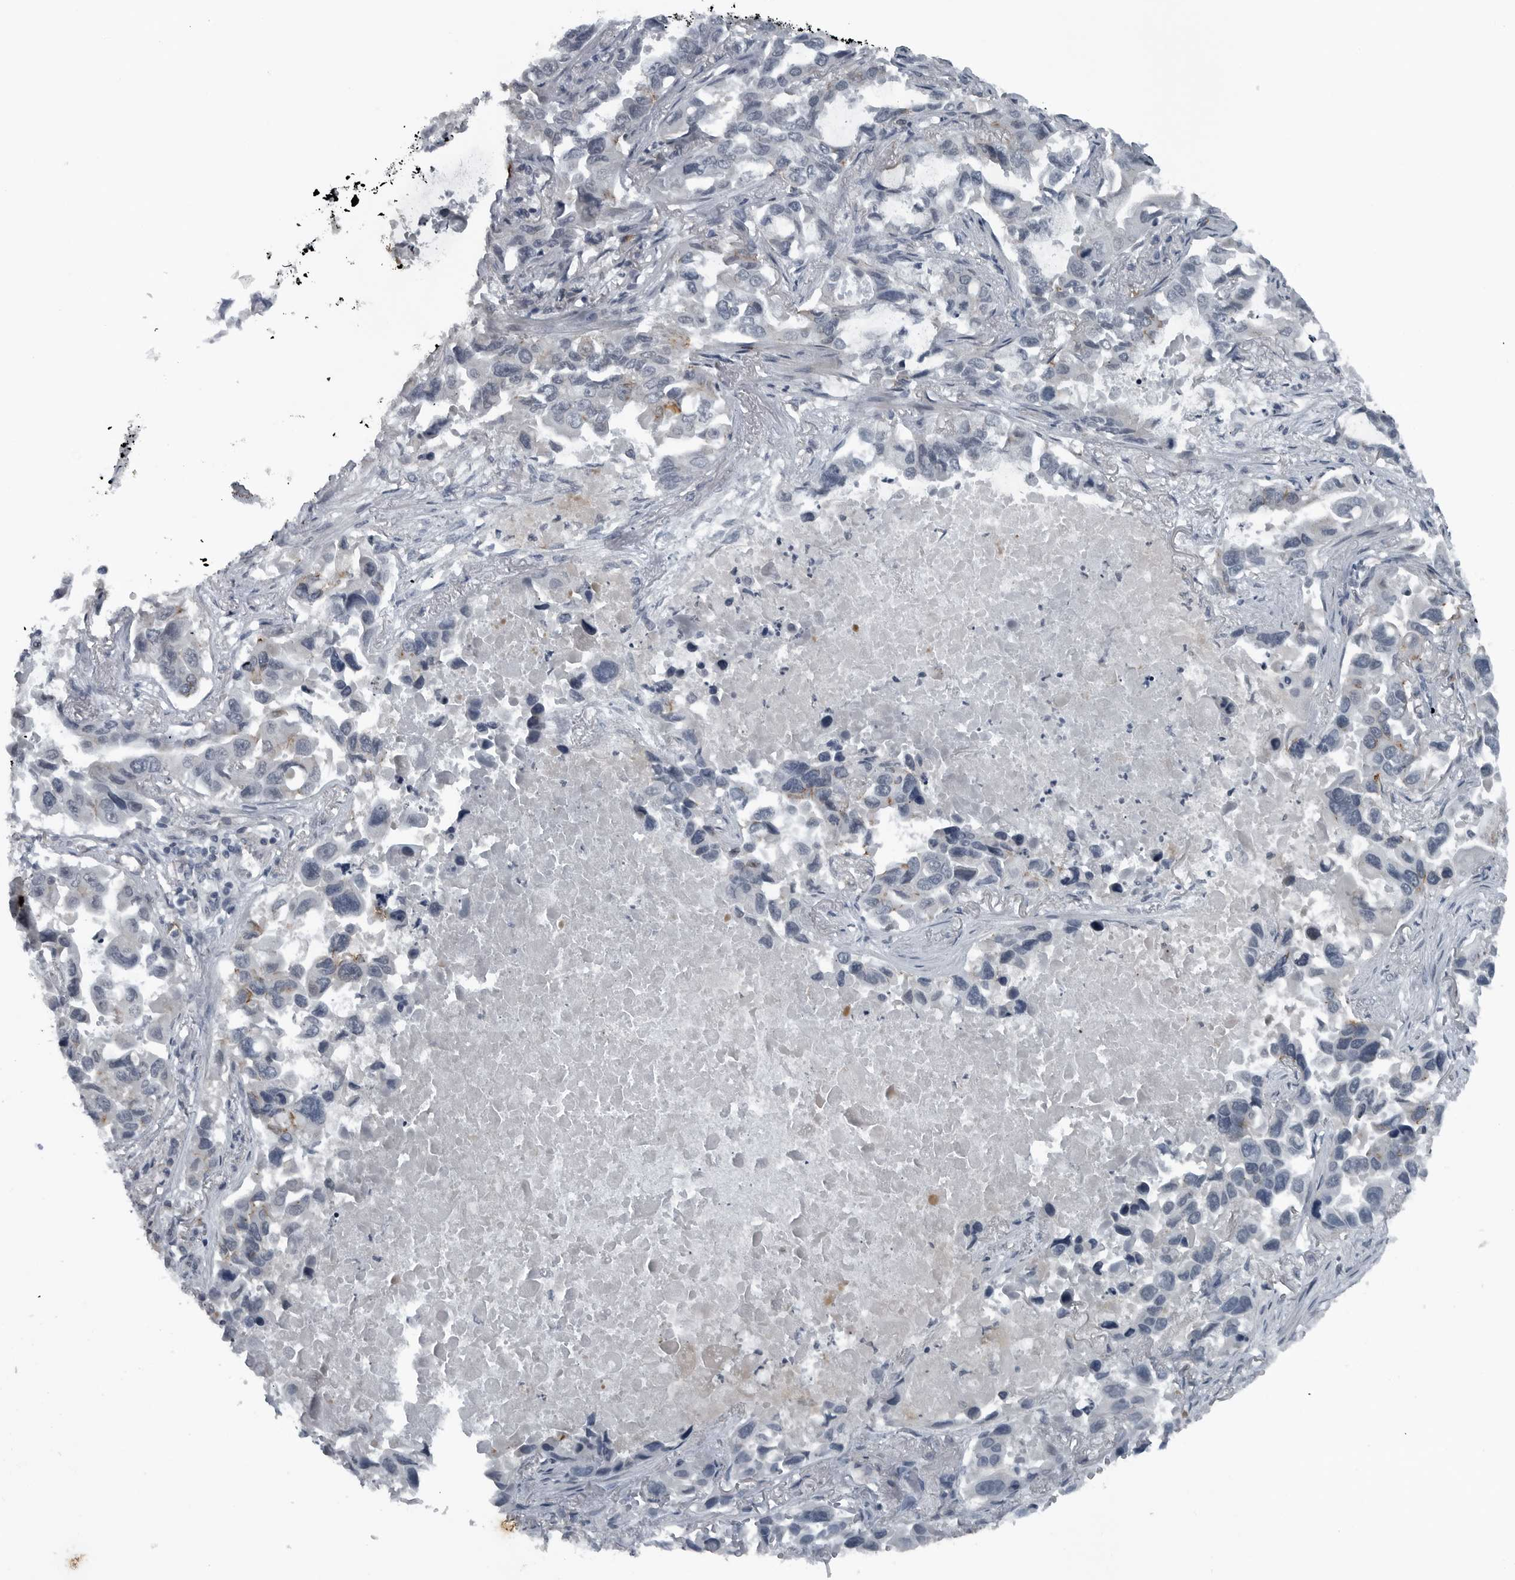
{"staining": {"intensity": "negative", "quantity": "none", "location": "none"}, "tissue": "lung cancer", "cell_type": "Tumor cells", "image_type": "cancer", "snomed": [{"axis": "morphology", "description": "Adenocarcinoma, NOS"}, {"axis": "topography", "description": "Lung"}], "caption": "This photomicrograph is of adenocarcinoma (lung) stained with IHC to label a protein in brown with the nuclei are counter-stained blue. There is no expression in tumor cells.", "gene": "GAK", "patient": {"sex": "male", "age": 64}}